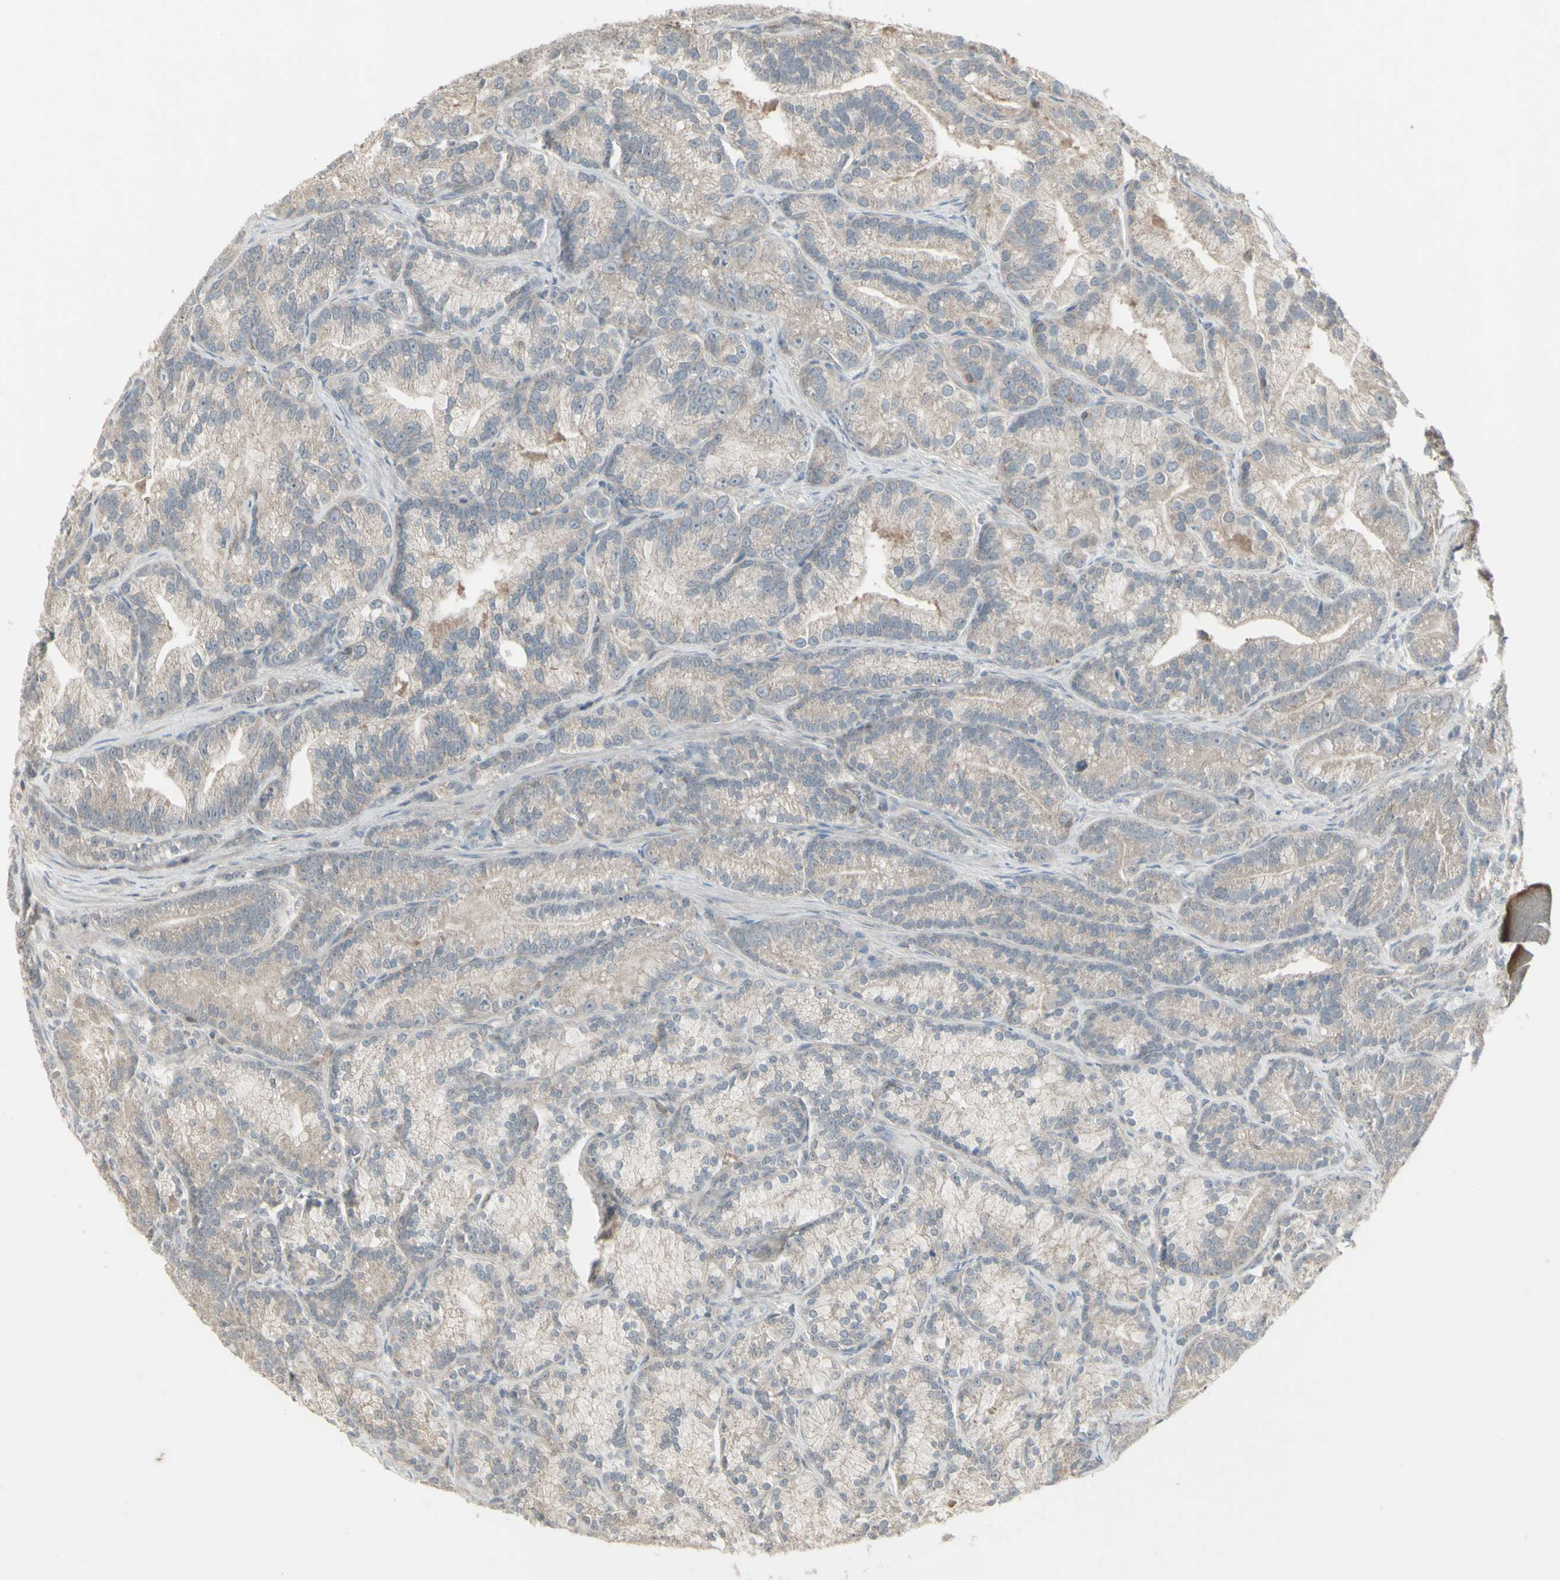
{"staining": {"intensity": "weak", "quantity": "25%-75%", "location": "cytoplasmic/membranous"}, "tissue": "prostate cancer", "cell_type": "Tumor cells", "image_type": "cancer", "snomed": [{"axis": "morphology", "description": "Adenocarcinoma, Low grade"}, {"axis": "topography", "description": "Prostate"}], "caption": "A micrograph of prostate low-grade adenocarcinoma stained for a protein exhibits weak cytoplasmic/membranous brown staining in tumor cells.", "gene": "CSK", "patient": {"sex": "male", "age": 89}}